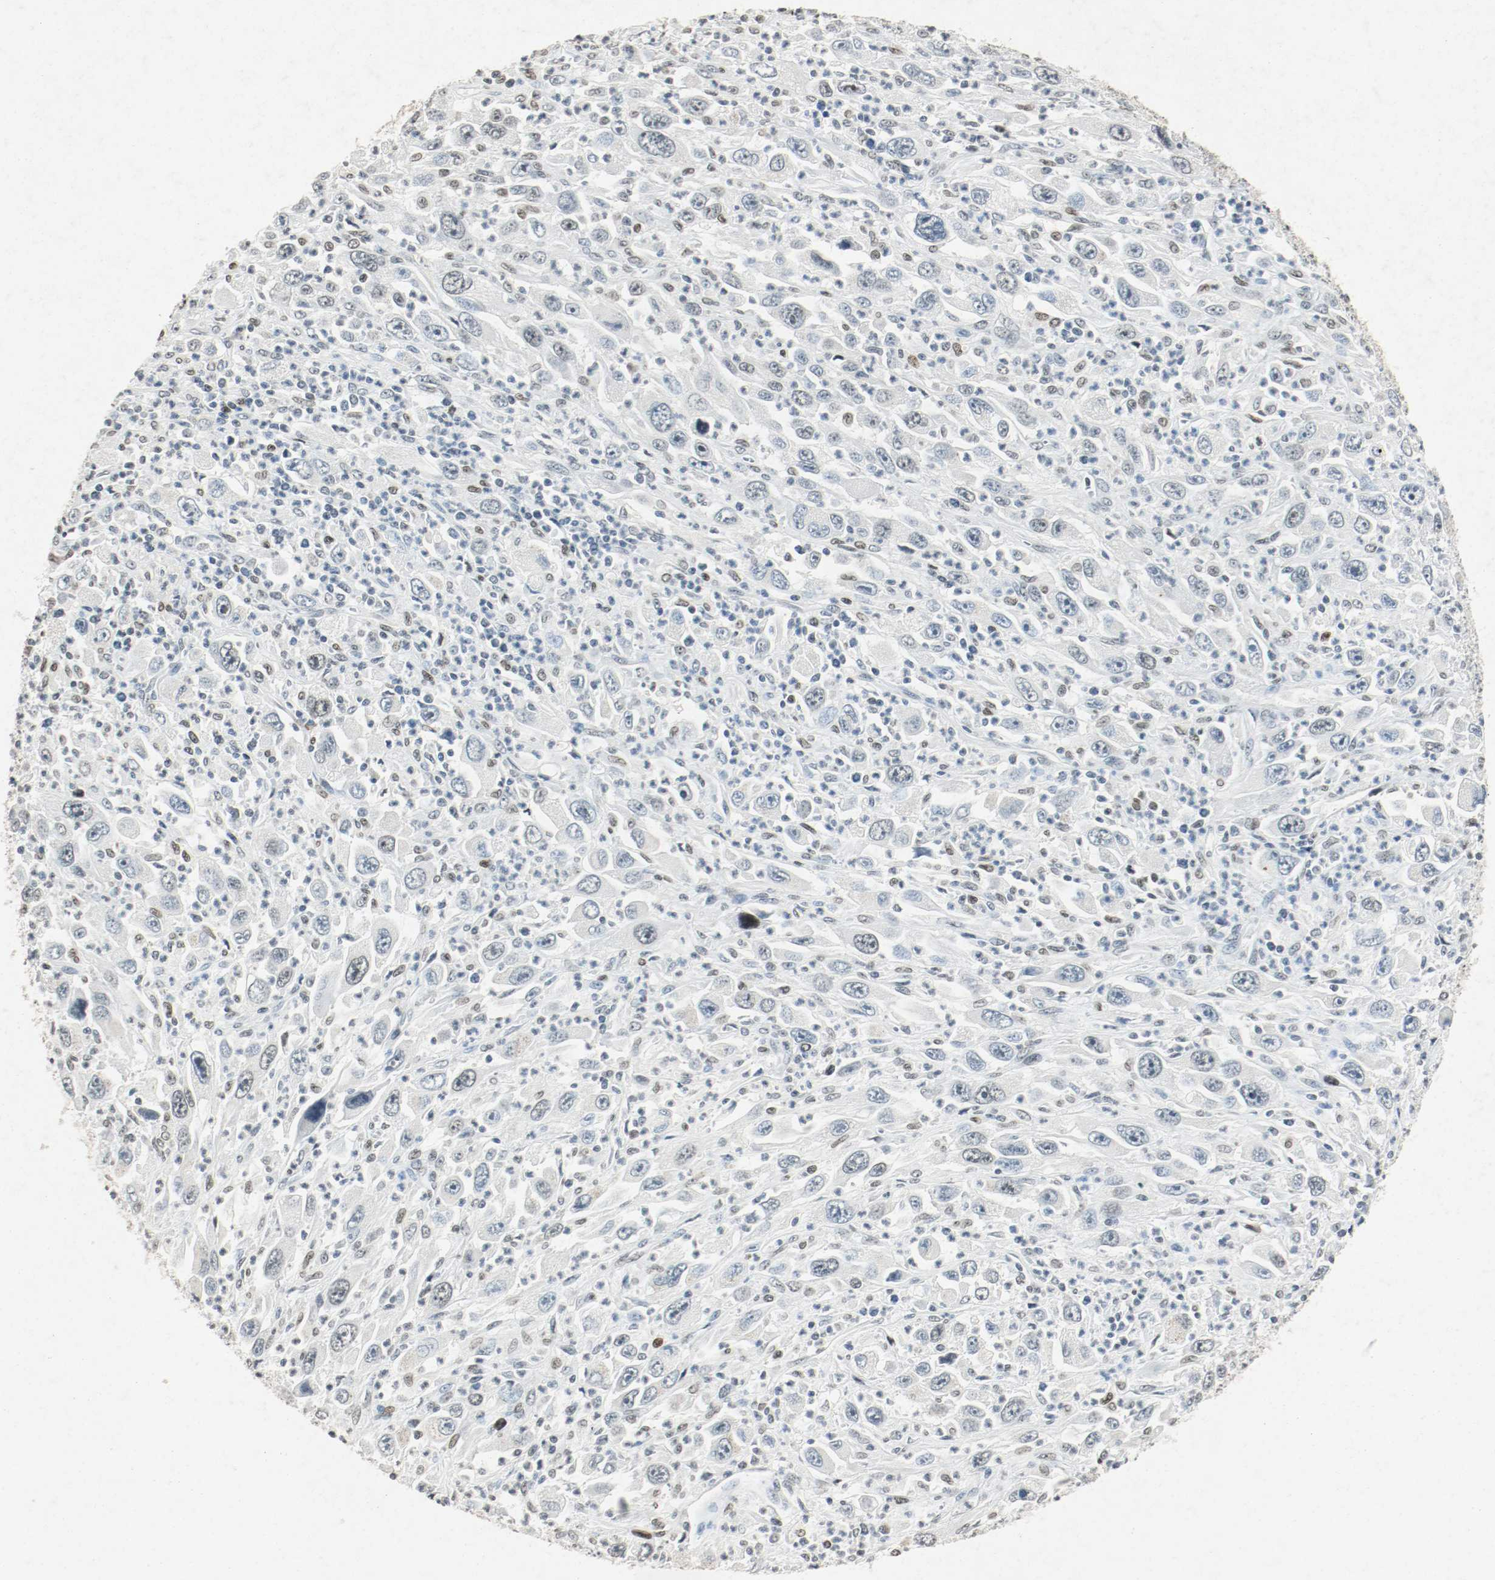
{"staining": {"intensity": "weak", "quantity": "<25%", "location": "nuclear"}, "tissue": "melanoma", "cell_type": "Tumor cells", "image_type": "cancer", "snomed": [{"axis": "morphology", "description": "Malignant melanoma, Metastatic site"}, {"axis": "topography", "description": "Skin"}], "caption": "The histopathology image demonstrates no staining of tumor cells in melanoma.", "gene": "DNMT1", "patient": {"sex": "female", "age": 56}}